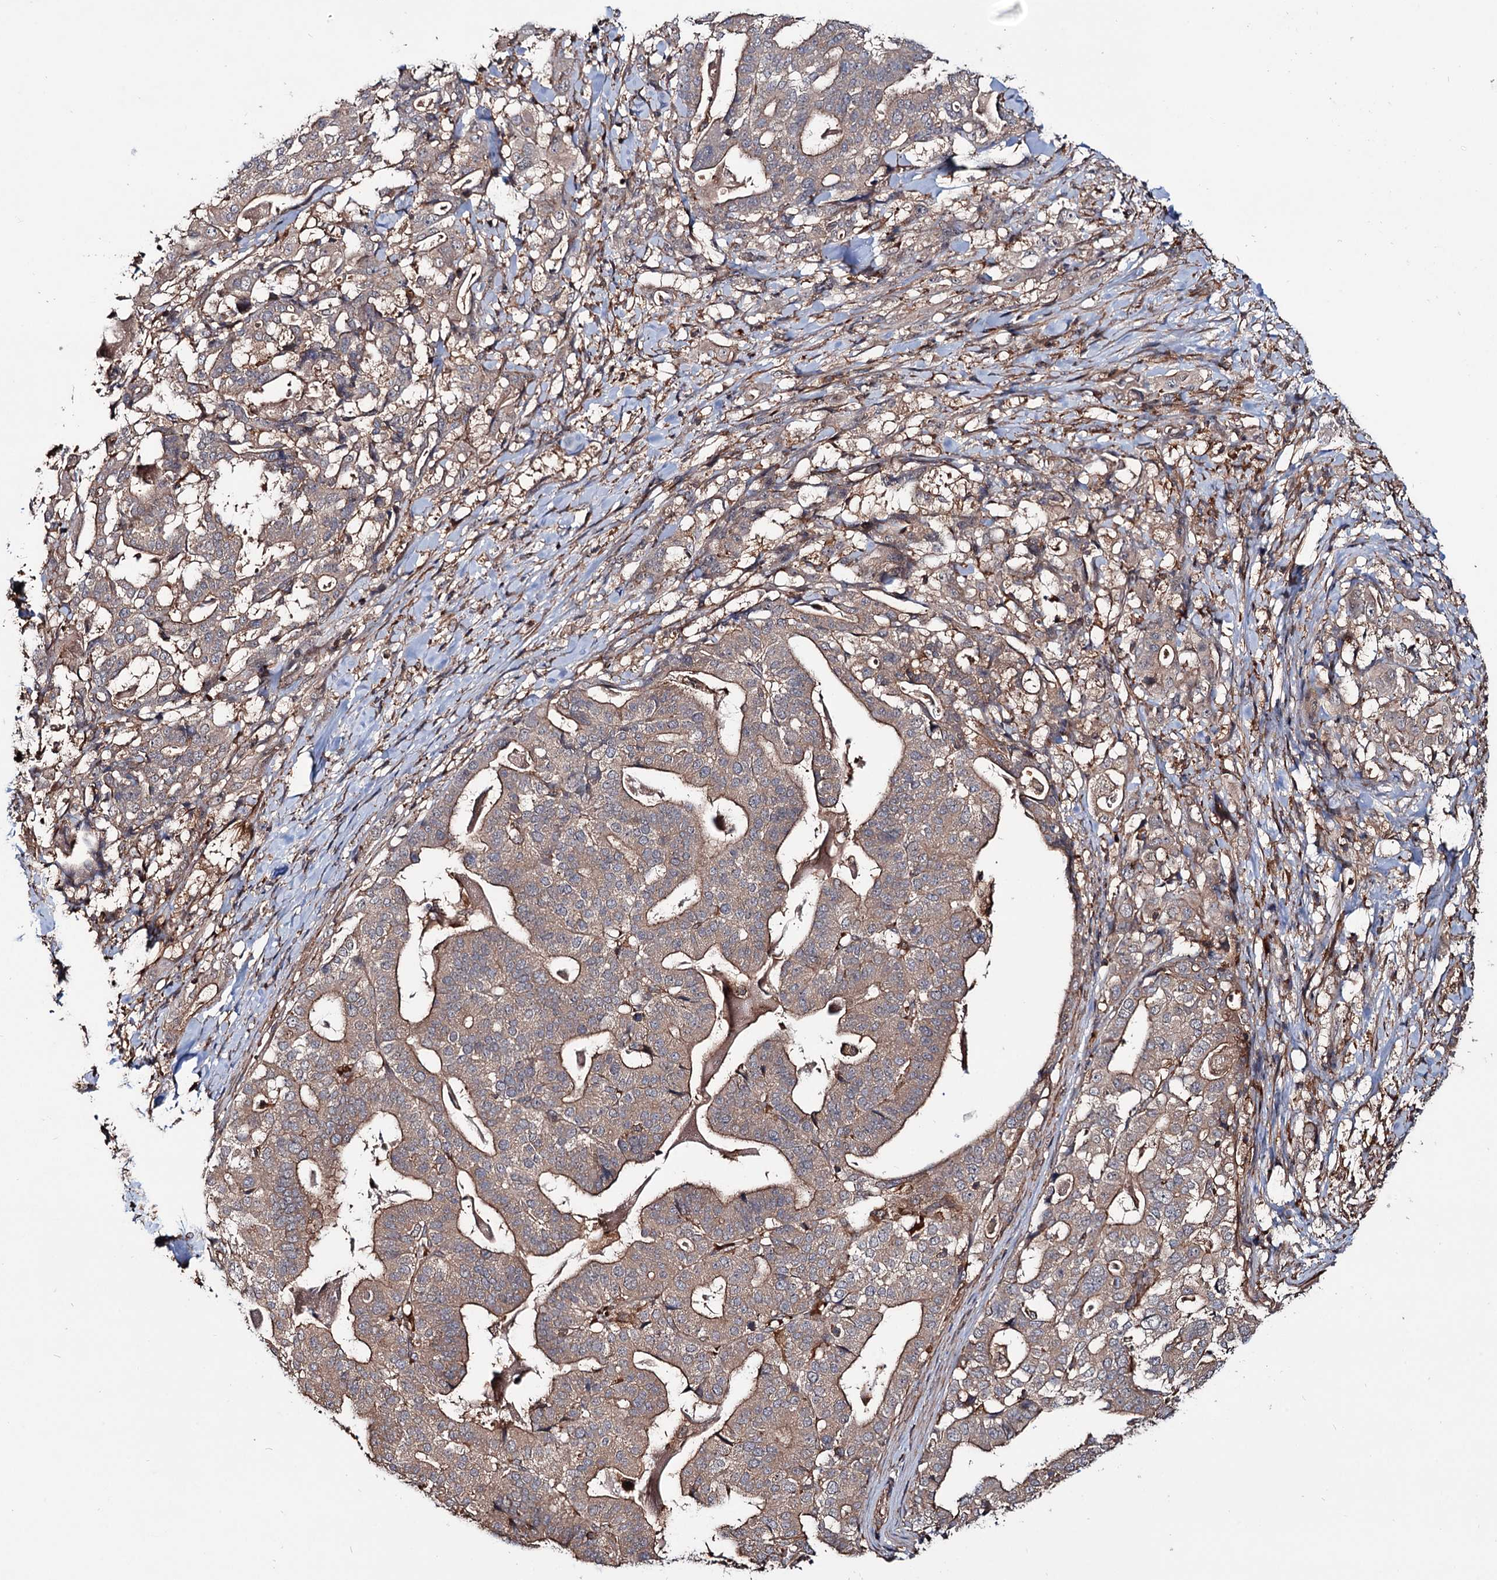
{"staining": {"intensity": "weak", "quantity": ">75%", "location": "cytoplasmic/membranous"}, "tissue": "stomach cancer", "cell_type": "Tumor cells", "image_type": "cancer", "snomed": [{"axis": "morphology", "description": "Adenocarcinoma, NOS"}, {"axis": "topography", "description": "Stomach"}], "caption": "Stomach cancer (adenocarcinoma) stained with a brown dye displays weak cytoplasmic/membranous positive expression in about >75% of tumor cells.", "gene": "GRIP1", "patient": {"sex": "male", "age": 48}}